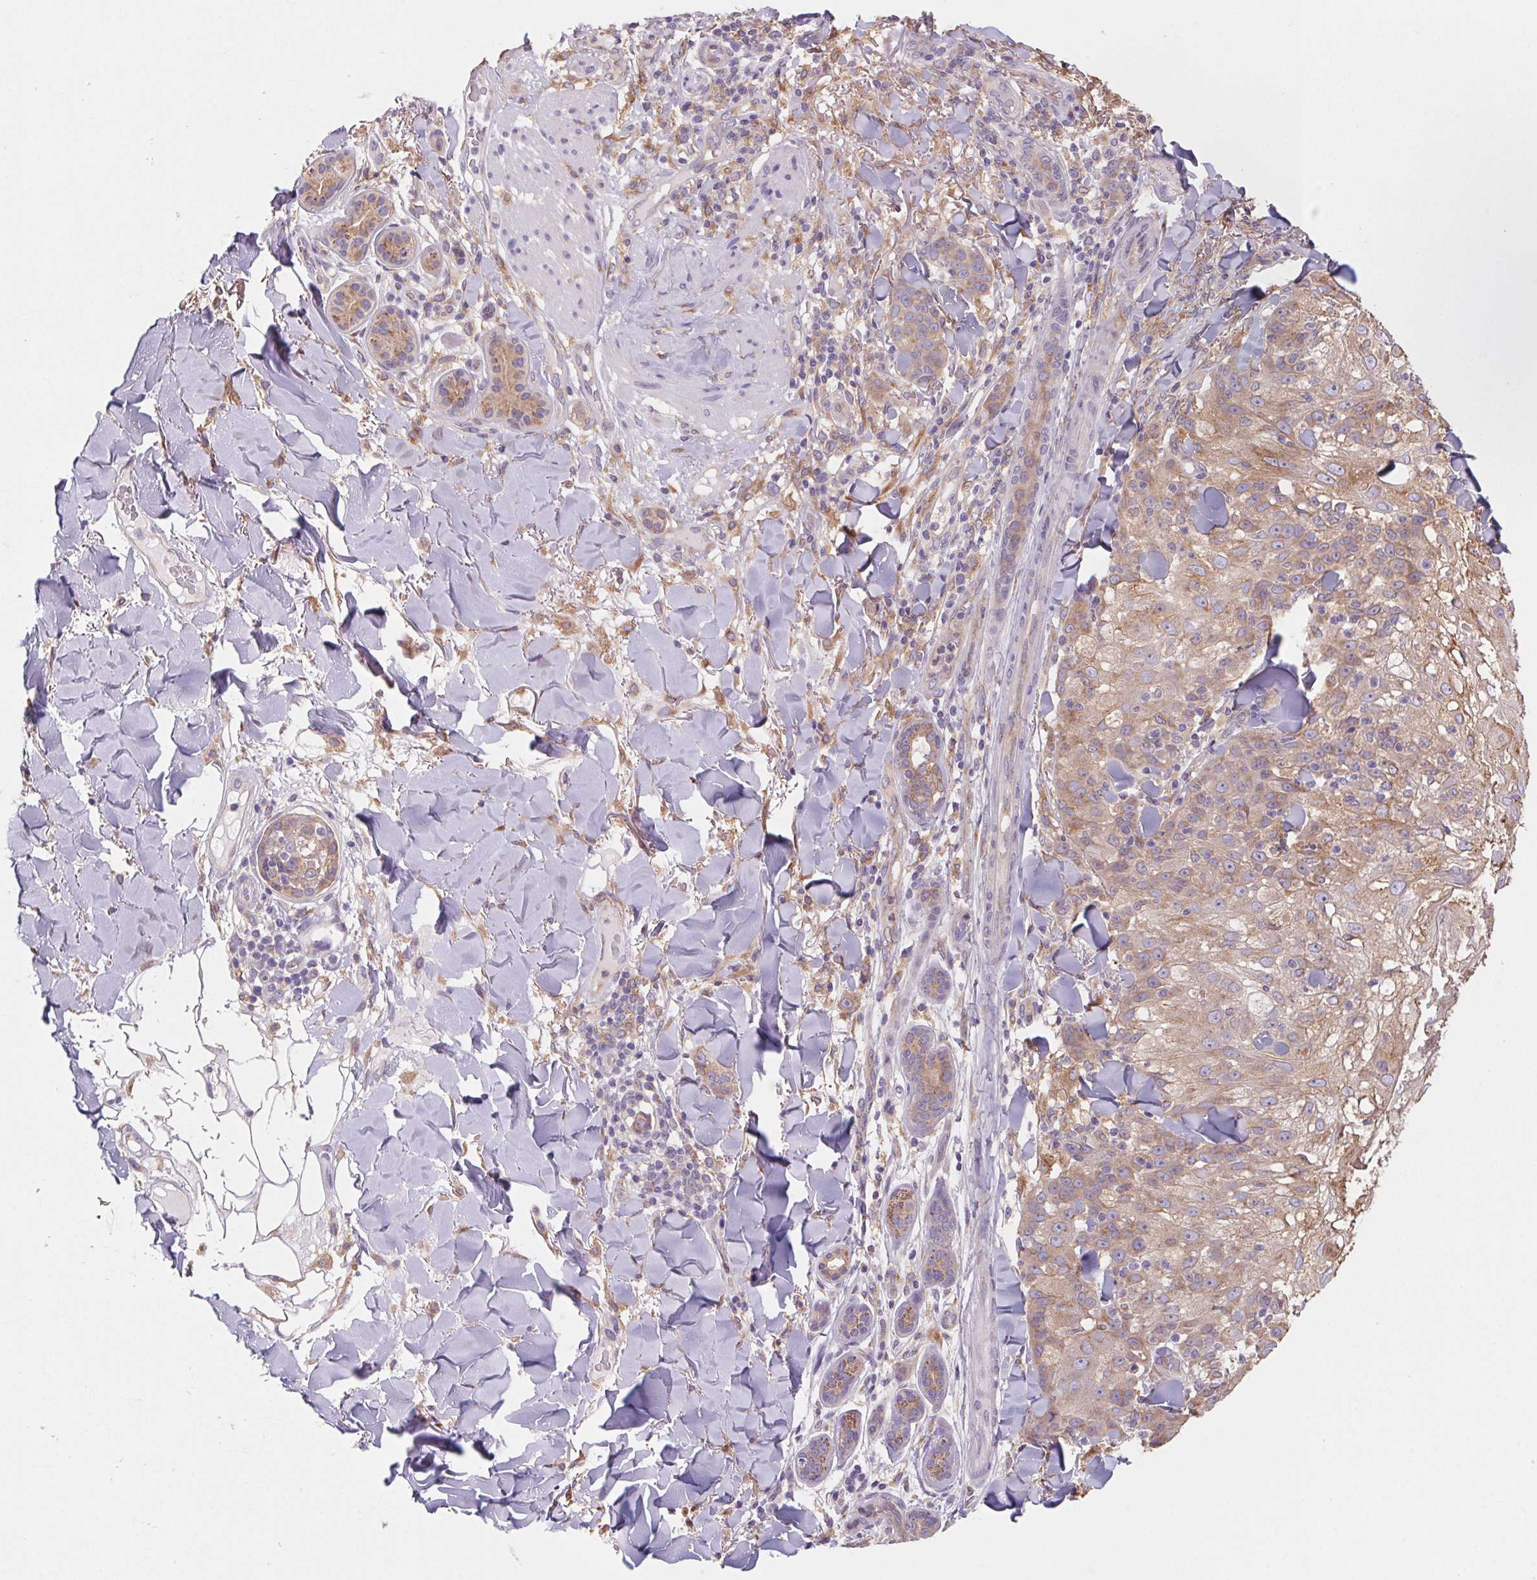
{"staining": {"intensity": "weak", "quantity": ">75%", "location": "cytoplasmic/membranous"}, "tissue": "skin cancer", "cell_type": "Tumor cells", "image_type": "cancer", "snomed": [{"axis": "morphology", "description": "Normal tissue, NOS"}, {"axis": "morphology", "description": "Squamous cell carcinoma, NOS"}, {"axis": "topography", "description": "Skin"}], "caption": "High-magnification brightfield microscopy of skin squamous cell carcinoma stained with DAB (brown) and counterstained with hematoxylin (blue). tumor cells exhibit weak cytoplasmic/membranous staining is present in about>75% of cells. The staining is performed using DAB (3,3'-diaminobenzidine) brown chromogen to label protein expression. The nuclei are counter-stained blue using hematoxylin.", "gene": "RAB1A", "patient": {"sex": "female", "age": 83}}